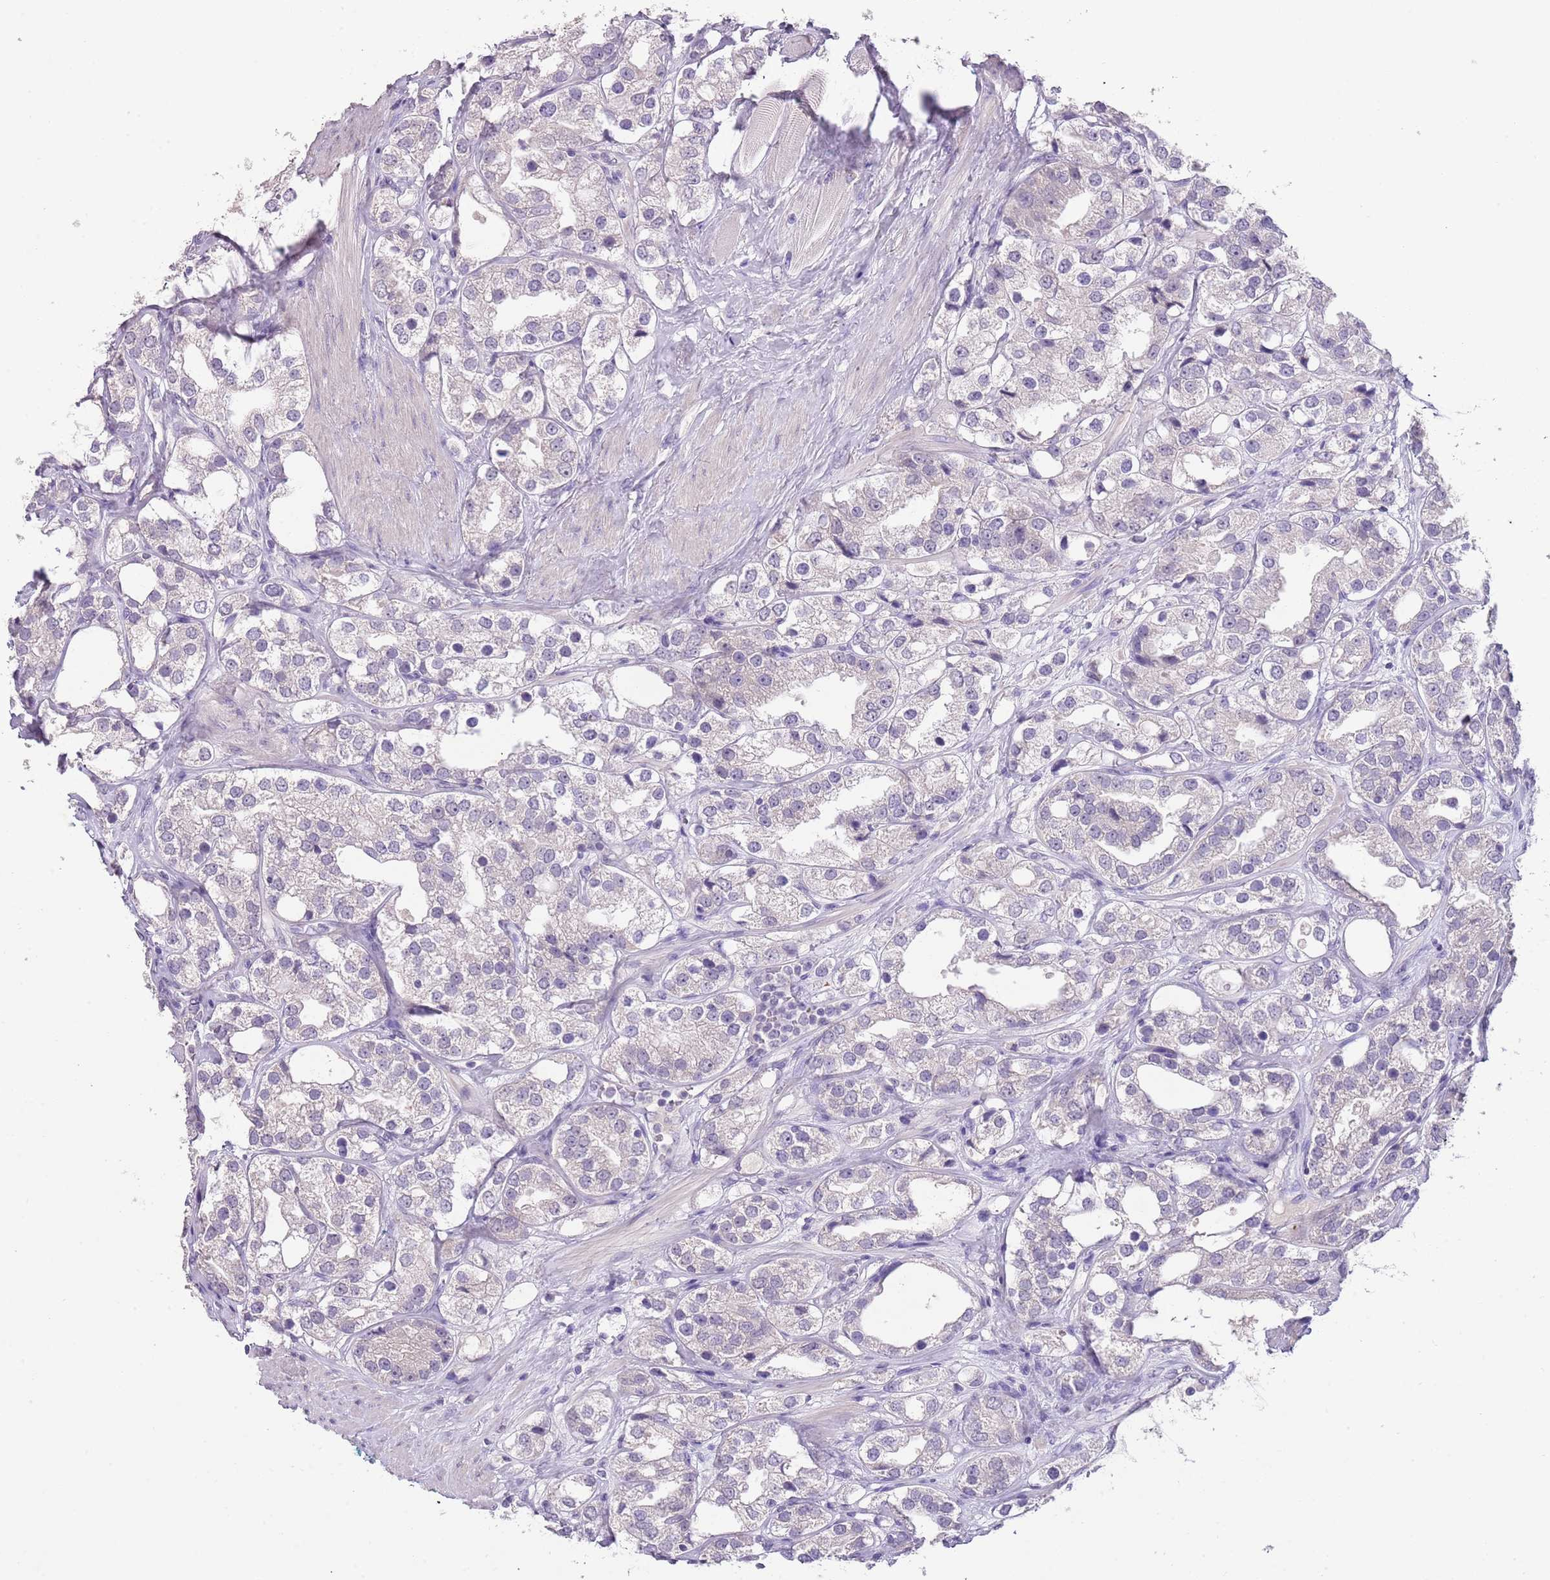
{"staining": {"intensity": "negative", "quantity": "none", "location": "none"}, "tissue": "prostate cancer", "cell_type": "Tumor cells", "image_type": "cancer", "snomed": [{"axis": "morphology", "description": "Adenocarcinoma, NOS"}, {"axis": "topography", "description": "Prostate"}], "caption": "DAB immunohistochemical staining of human prostate cancer (adenocarcinoma) exhibits no significant expression in tumor cells. (Brightfield microscopy of DAB (3,3'-diaminobenzidine) immunohistochemistry (IHC) at high magnification).", "gene": "SLC35E3", "patient": {"sex": "male", "age": 79}}